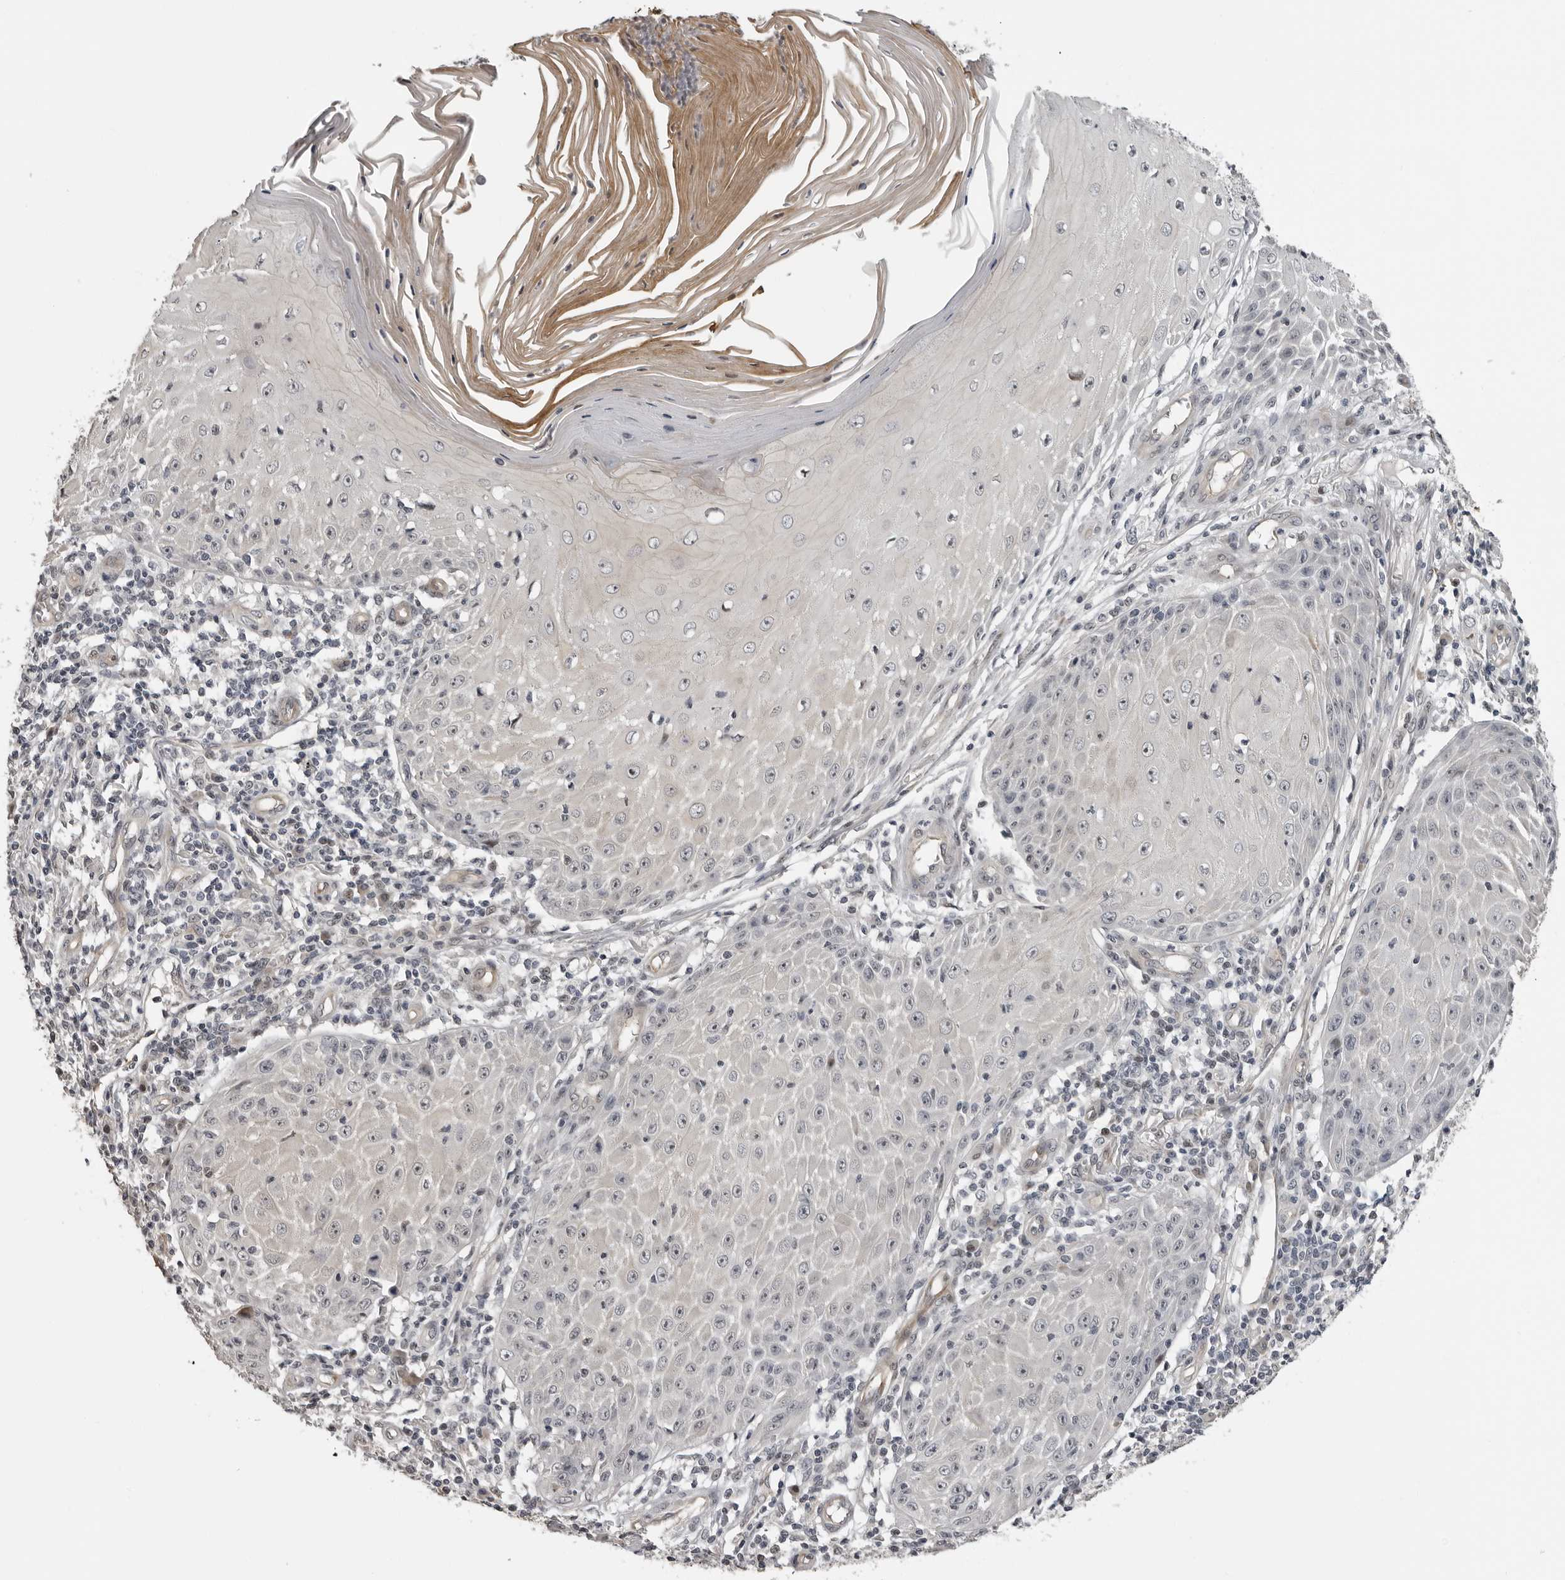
{"staining": {"intensity": "negative", "quantity": "none", "location": "none"}, "tissue": "skin cancer", "cell_type": "Tumor cells", "image_type": "cancer", "snomed": [{"axis": "morphology", "description": "Squamous cell carcinoma, NOS"}, {"axis": "topography", "description": "Skin"}], "caption": "Tumor cells are negative for protein expression in human skin cancer (squamous cell carcinoma).", "gene": "PRRX2", "patient": {"sex": "female", "age": 73}}